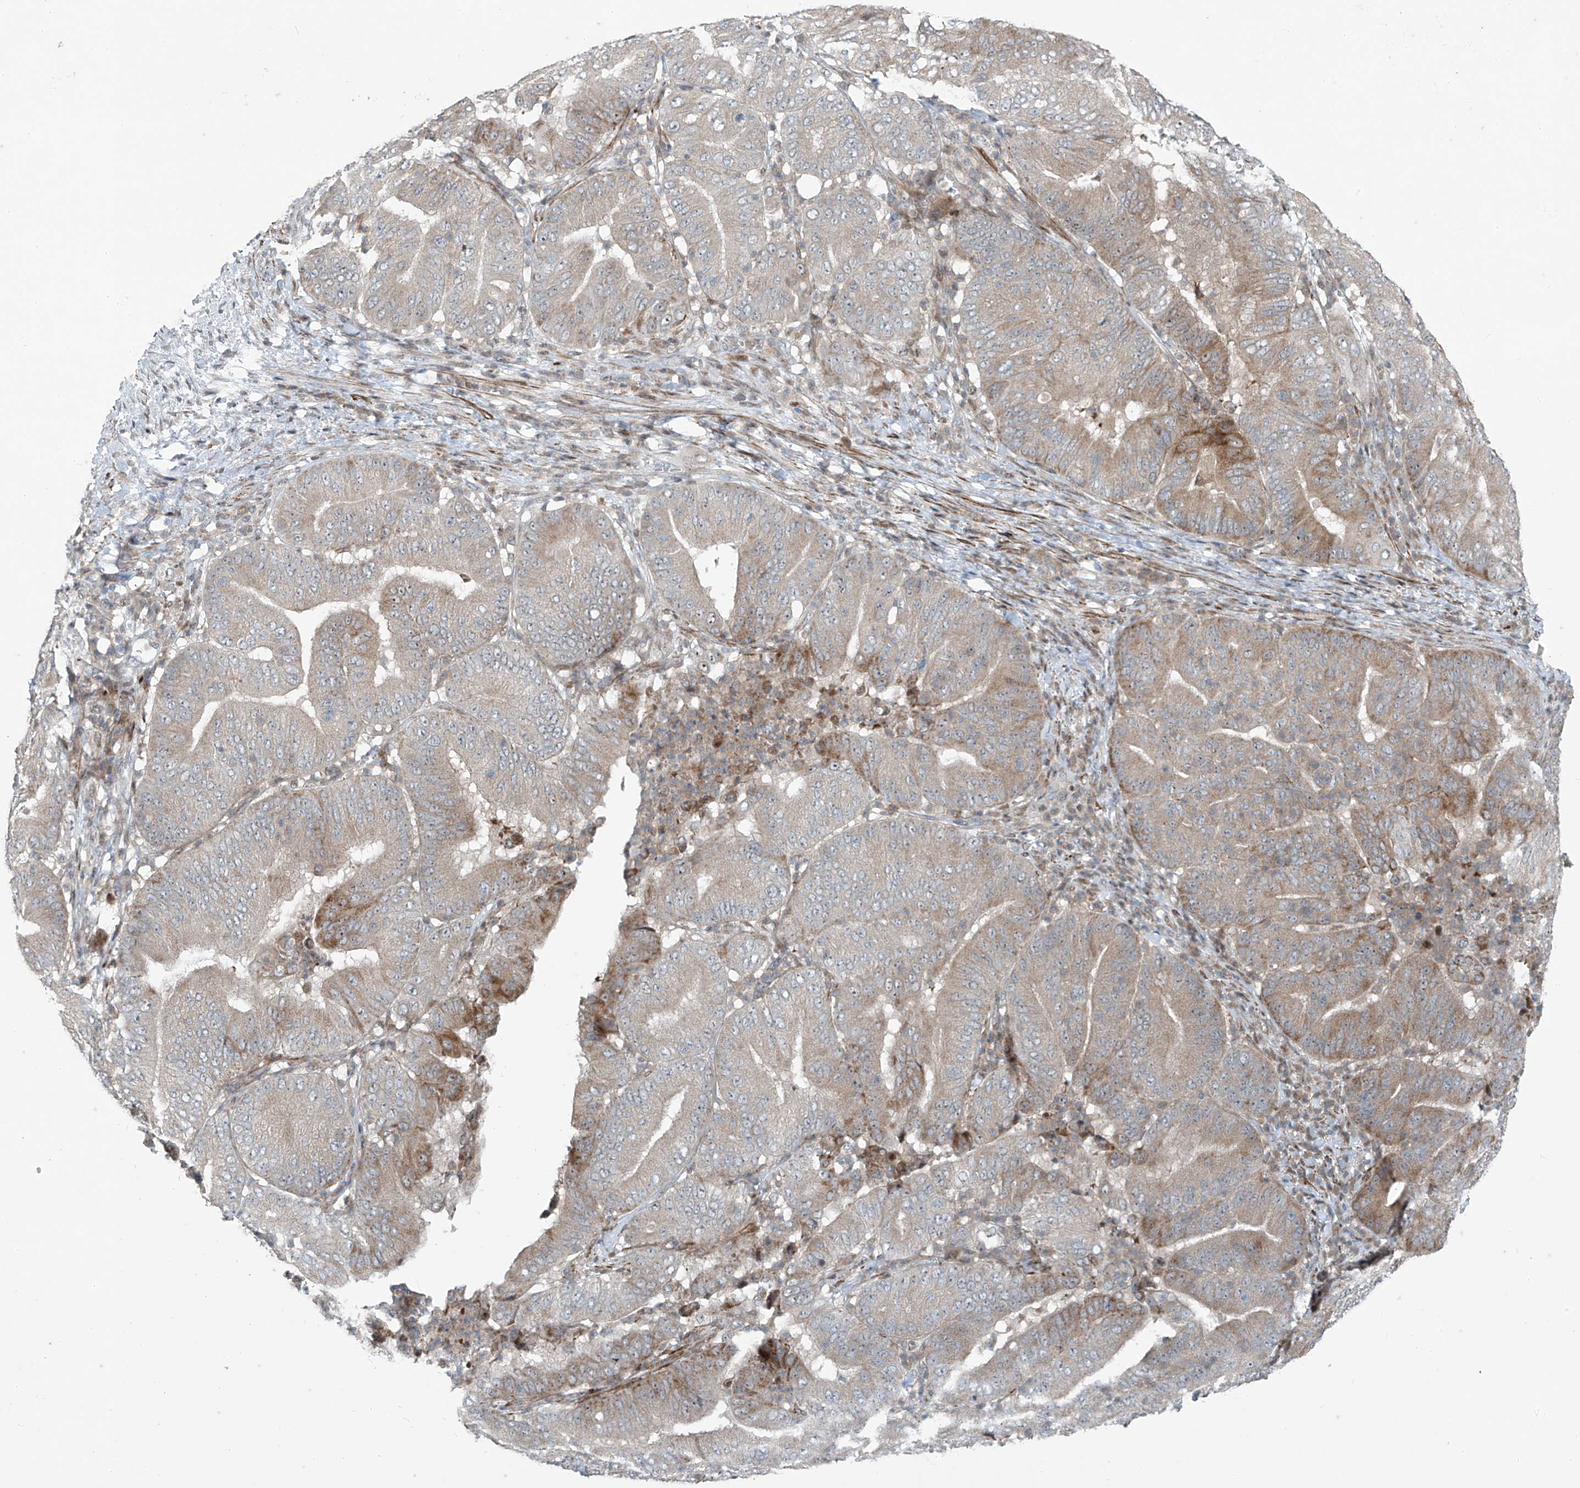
{"staining": {"intensity": "moderate", "quantity": "<25%", "location": "cytoplasmic/membranous,nuclear"}, "tissue": "pancreatic cancer", "cell_type": "Tumor cells", "image_type": "cancer", "snomed": [{"axis": "morphology", "description": "Adenocarcinoma, NOS"}, {"axis": "topography", "description": "Pancreas"}], "caption": "Pancreatic cancer stained with immunohistochemistry displays moderate cytoplasmic/membranous and nuclear staining in about <25% of tumor cells. (DAB (3,3'-diaminobenzidine) IHC with brightfield microscopy, high magnification).", "gene": "PPCS", "patient": {"sex": "female", "age": 77}}